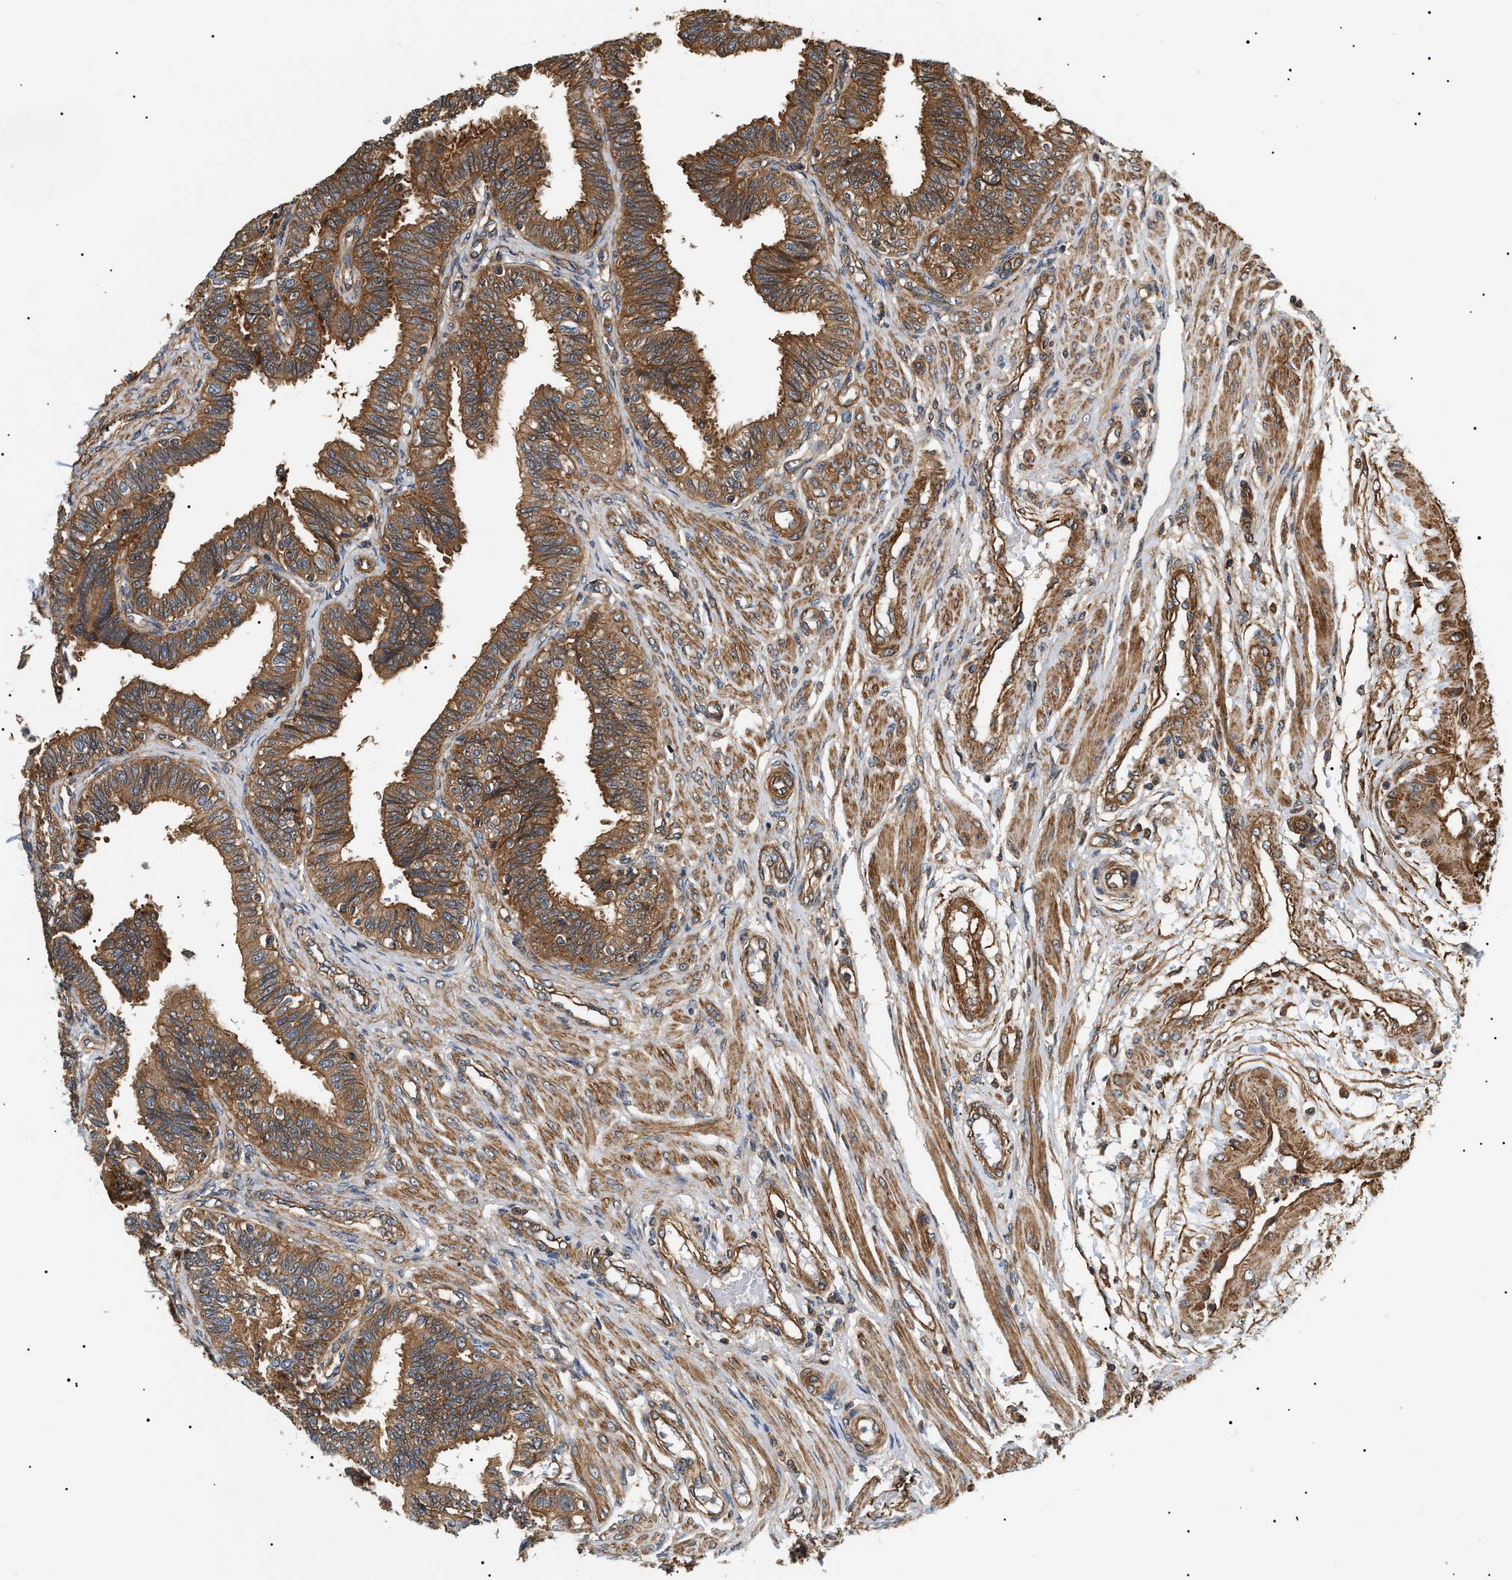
{"staining": {"intensity": "strong", "quantity": ">75%", "location": "cytoplasmic/membranous"}, "tissue": "fallopian tube", "cell_type": "Glandular cells", "image_type": "normal", "snomed": [{"axis": "morphology", "description": "Normal tissue, NOS"}, {"axis": "topography", "description": "Fallopian tube"}, {"axis": "topography", "description": "Placenta"}], "caption": "Strong cytoplasmic/membranous protein positivity is seen in approximately >75% of glandular cells in fallopian tube. (brown staining indicates protein expression, while blue staining denotes nuclei).", "gene": "SH3GLB2", "patient": {"sex": "female", "age": 34}}